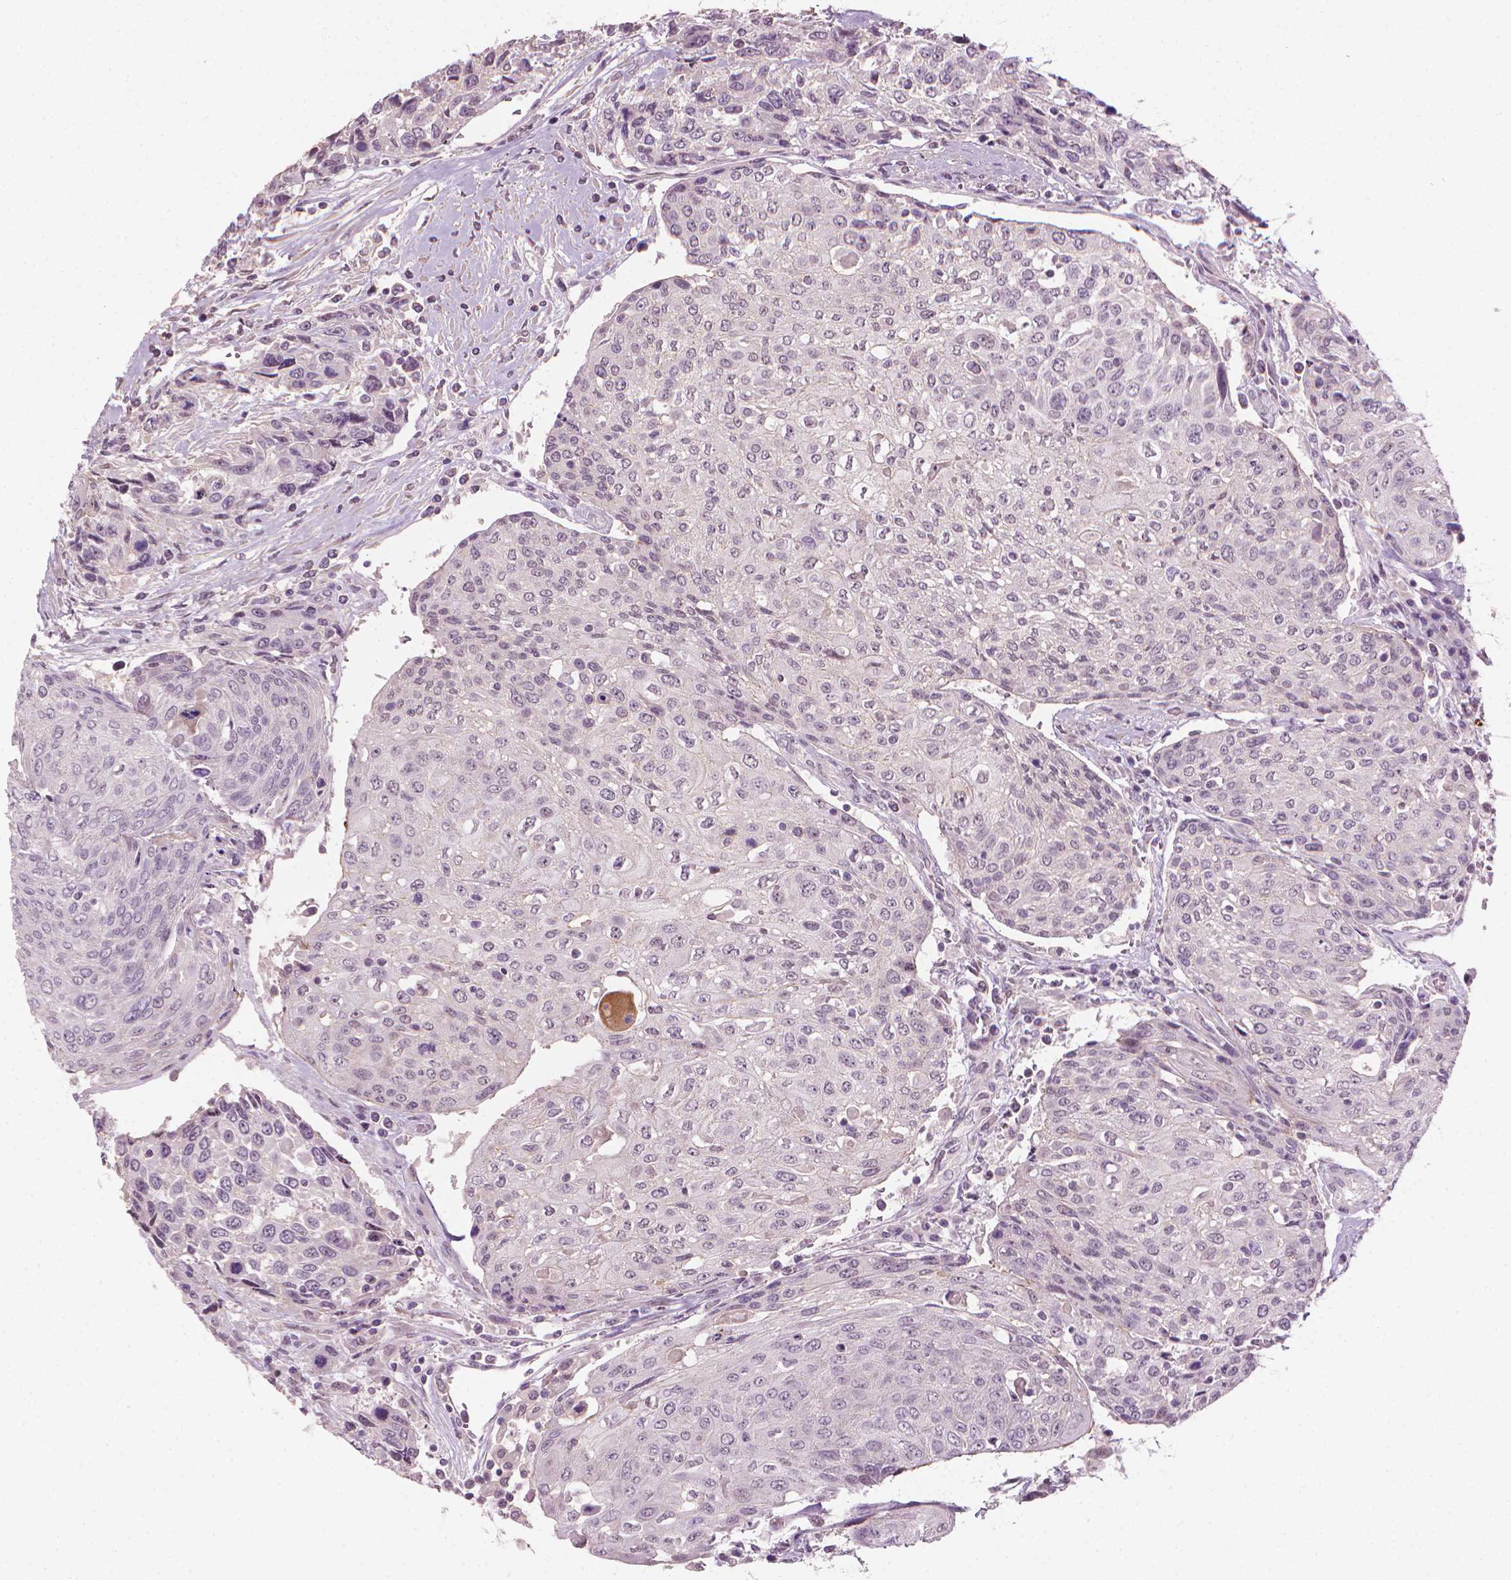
{"staining": {"intensity": "negative", "quantity": "none", "location": "none"}, "tissue": "urothelial cancer", "cell_type": "Tumor cells", "image_type": "cancer", "snomed": [{"axis": "morphology", "description": "Urothelial carcinoma, High grade"}, {"axis": "topography", "description": "Urinary bladder"}], "caption": "A photomicrograph of human urothelial cancer is negative for staining in tumor cells.", "gene": "SAXO2", "patient": {"sex": "female", "age": 70}}